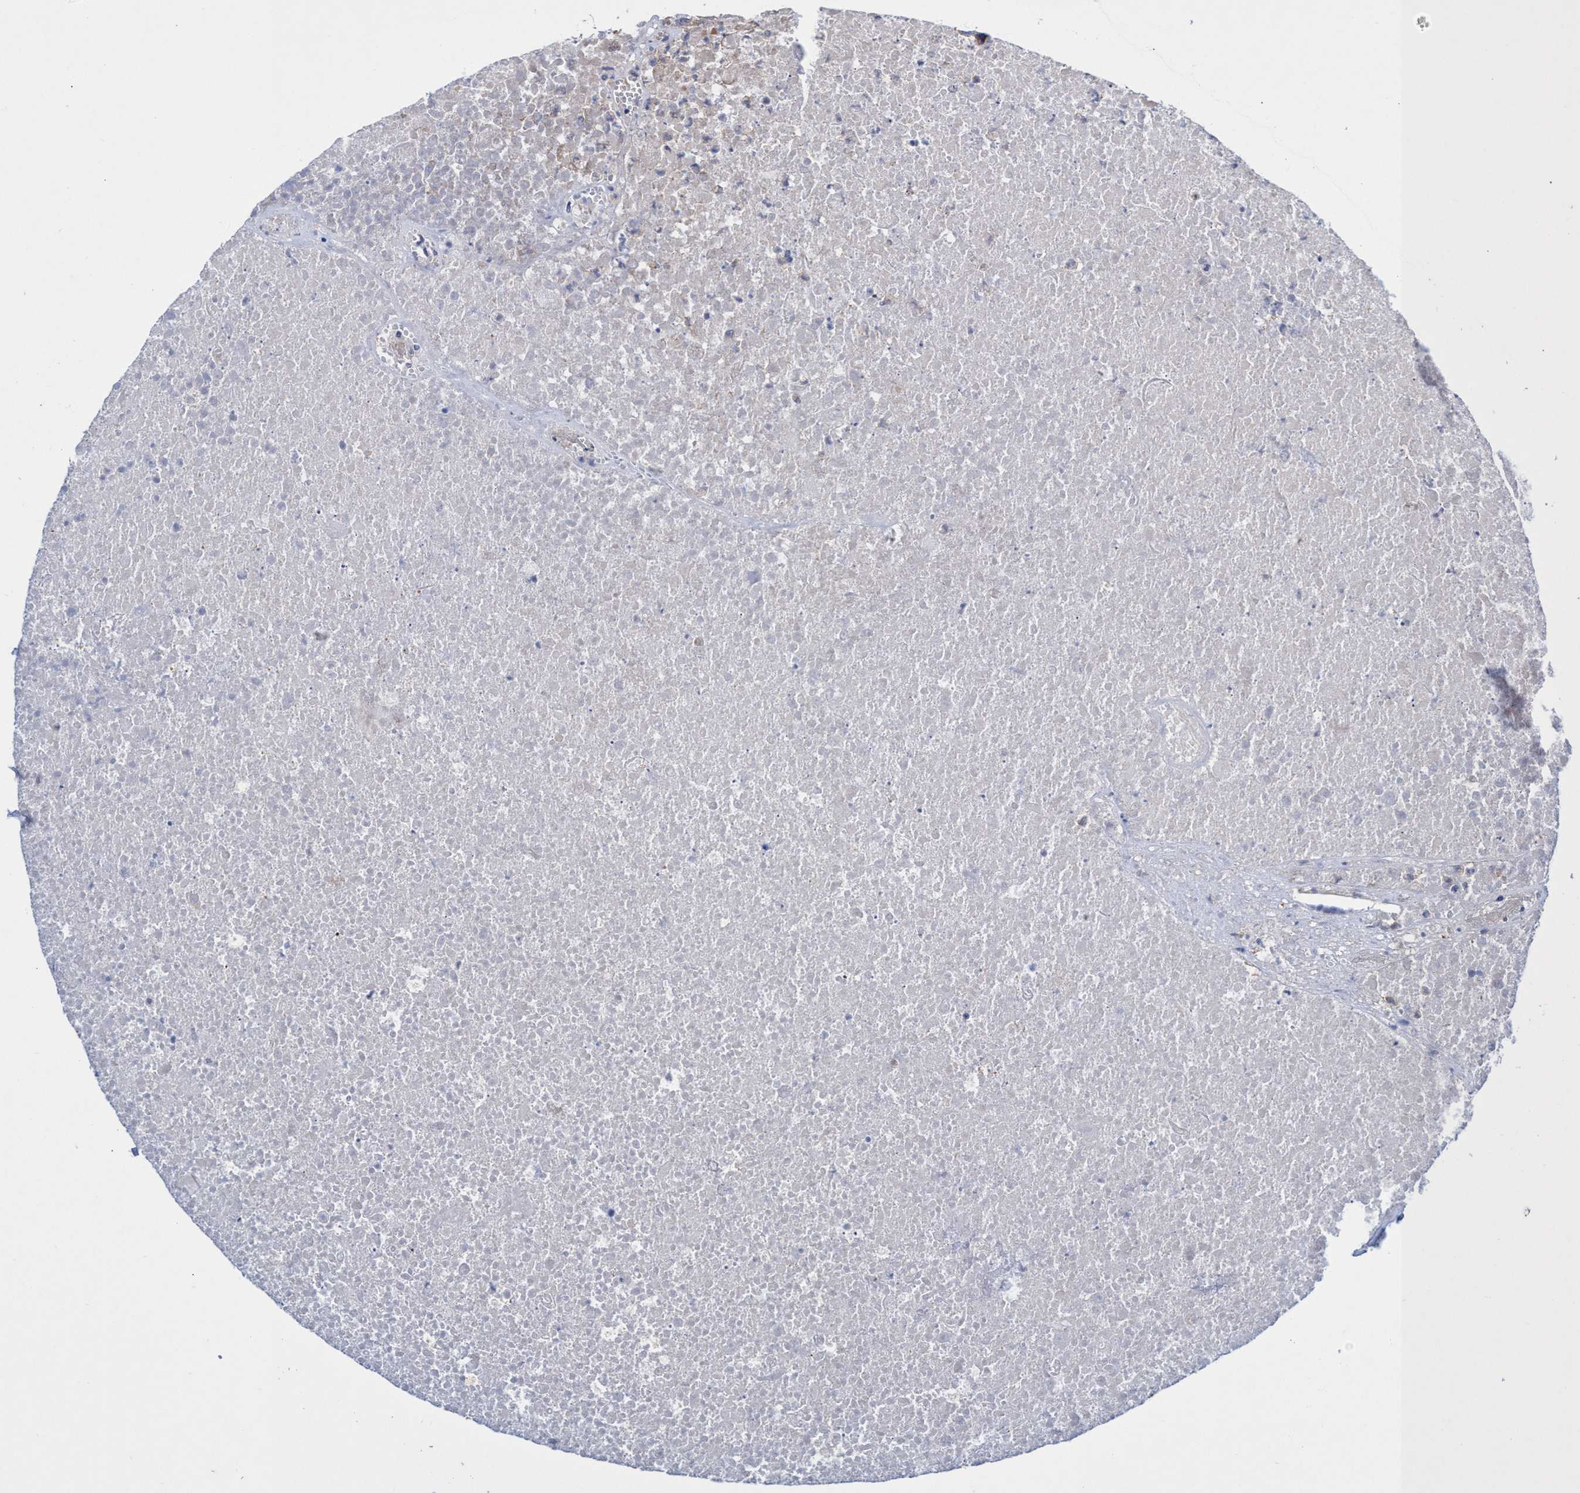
{"staining": {"intensity": "moderate", "quantity": "25%-75%", "location": "cytoplasmic/membranous"}, "tissue": "colorectal cancer", "cell_type": "Tumor cells", "image_type": "cancer", "snomed": [{"axis": "morphology", "description": "Adenocarcinoma, NOS"}, {"axis": "topography", "description": "Colon"}], "caption": "The micrograph exhibits a brown stain indicating the presence of a protein in the cytoplasmic/membranous of tumor cells in adenocarcinoma (colorectal).", "gene": "ZNF750", "patient": {"sex": "male", "age": 87}}